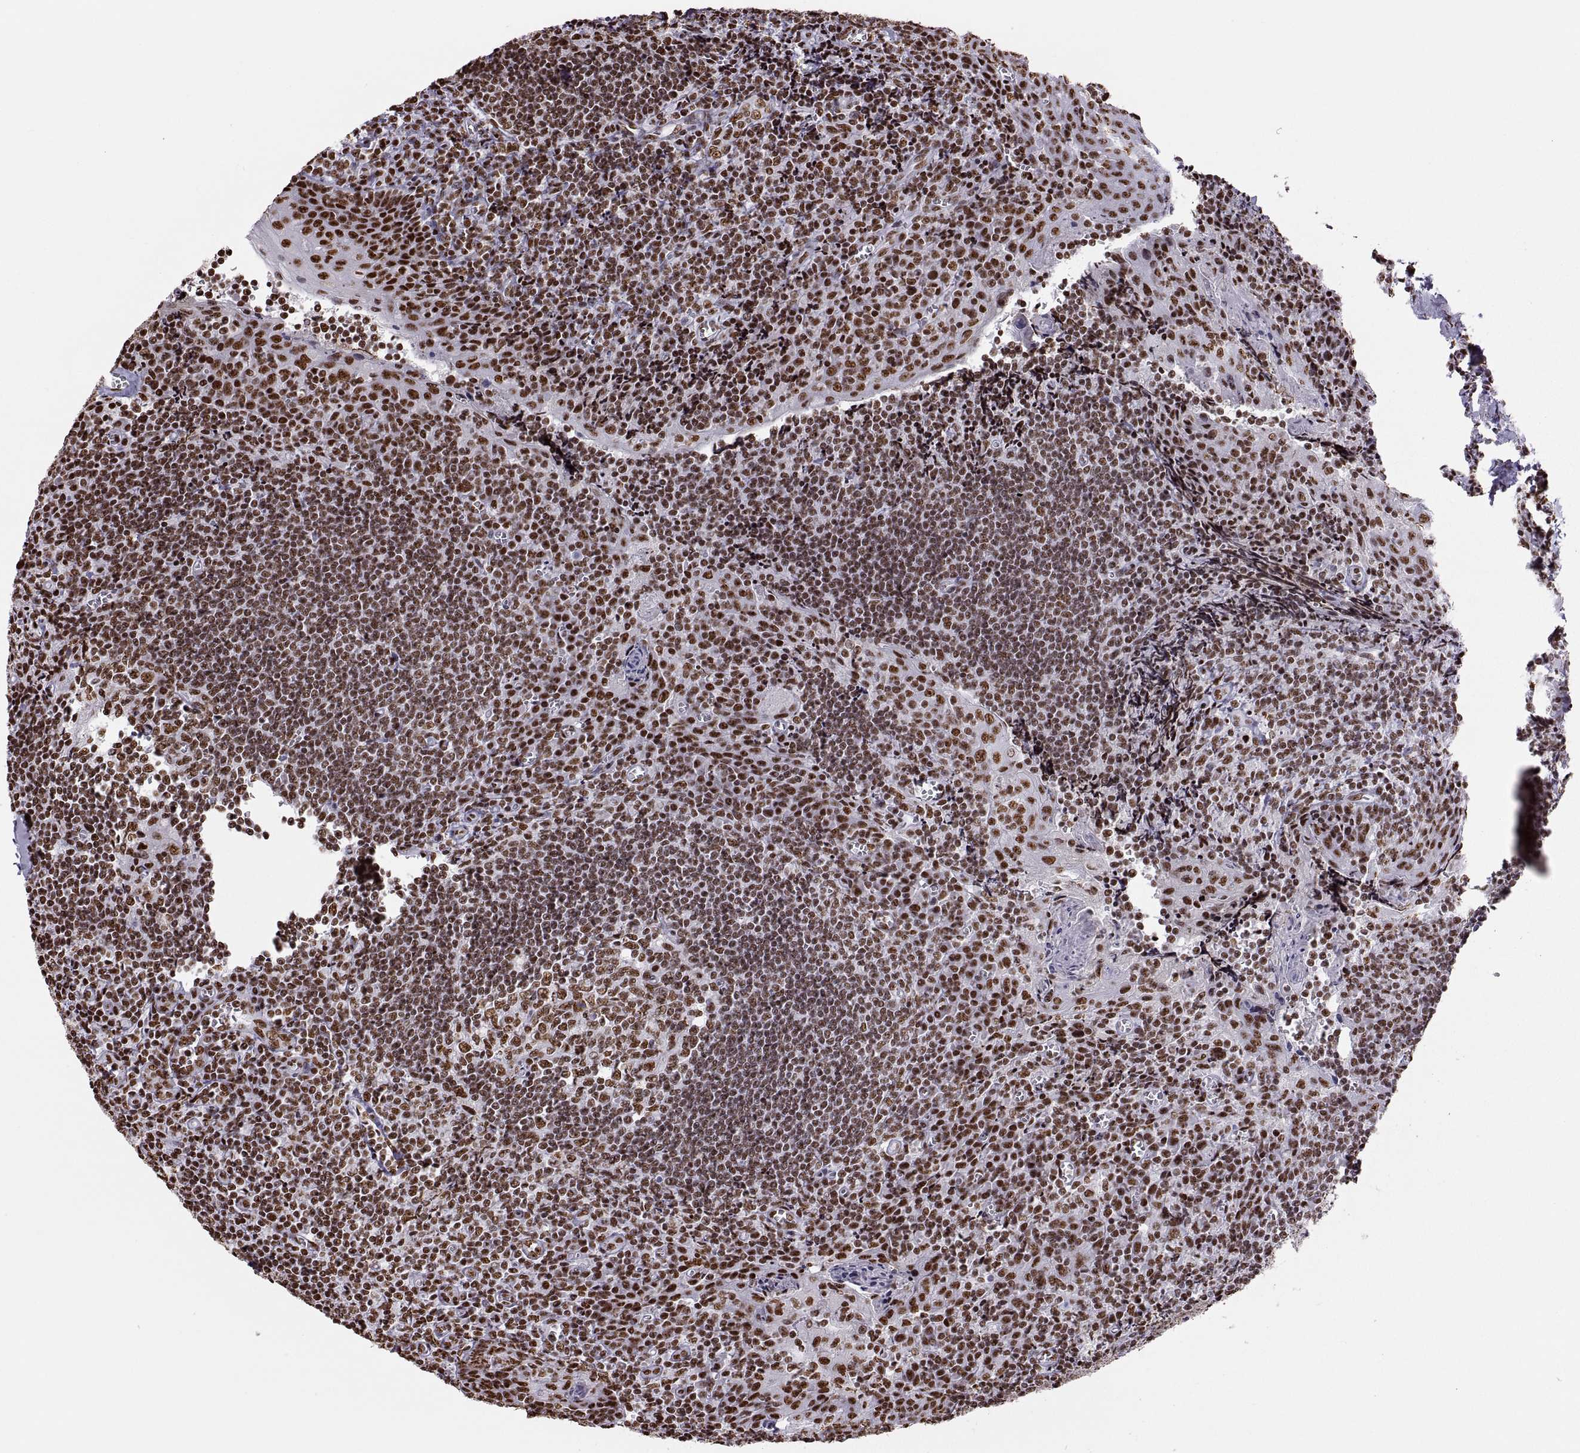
{"staining": {"intensity": "strong", "quantity": "25%-75%", "location": "nuclear"}, "tissue": "tonsil", "cell_type": "Germinal center cells", "image_type": "normal", "snomed": [{"axis": "morphology", "description": "Normal tissue, NOS"}, {"axis": "morphology", "description": "Inflammation, NOS"}, {"axis": "topography", "description": "Tonsil"}], "caption": "Brown immunohistochemical staining in normal tonsil demonstrates strong nuclear staining in about 25%-75% of germinal center cells. The staining was performed using DAB, with brown indicating positive protein expression. Nuclei are stained blue with hematoxylin.", "gene": "SNAI1", "patient": {"sex": "female", "age": 31}}